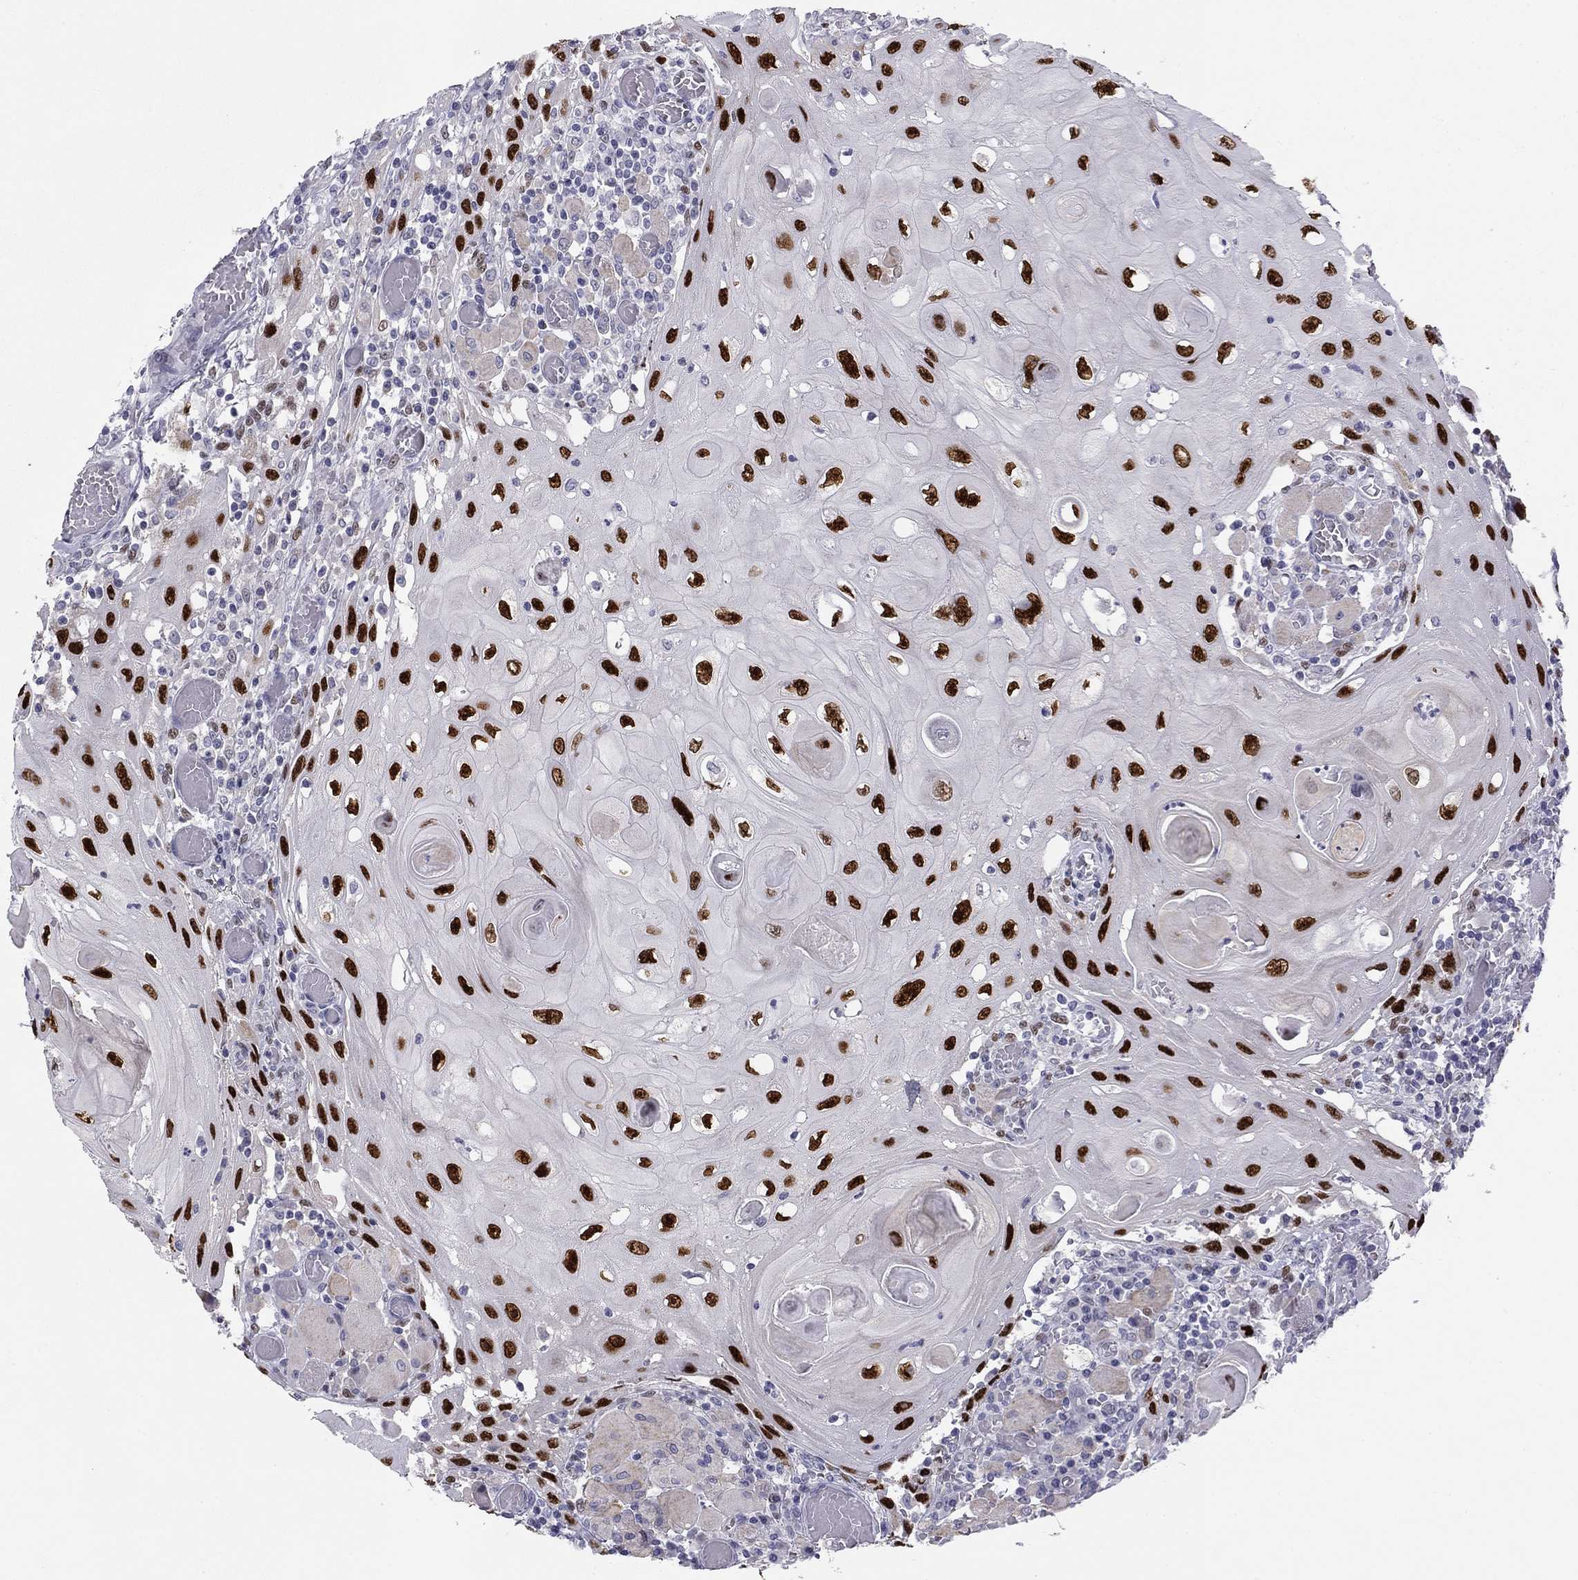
{"staining": {"intensity": "strong", "quantity": ">75%", "location": "nuclear"}, "tissue": "head and neck cancer", "cell_type": "Tumor cells", "image_type": "cancer", "snomed": [{"axis": "morphology", "description": "Normal tissue, NOS"}, {"axis": "morphology", "description": "Squamous cell carcinoma, NOS"}, {"axis": "topography", "description": "Oral tissue"}, {"axis": "topography", "description": "Head-Neck"}], "caption": "Immunohistochemistry (IHC) histopathology image of neoplastic tissue: squamous cell carcinoma (head and neck) stained using IHC demonstrates high levels of strong protein expression localized specifically in the nuclear of tumor cells, appearing as a nuclear brown color.", "gene": "TFAP2B", "patient": {"sex": "male", "age": 71}}